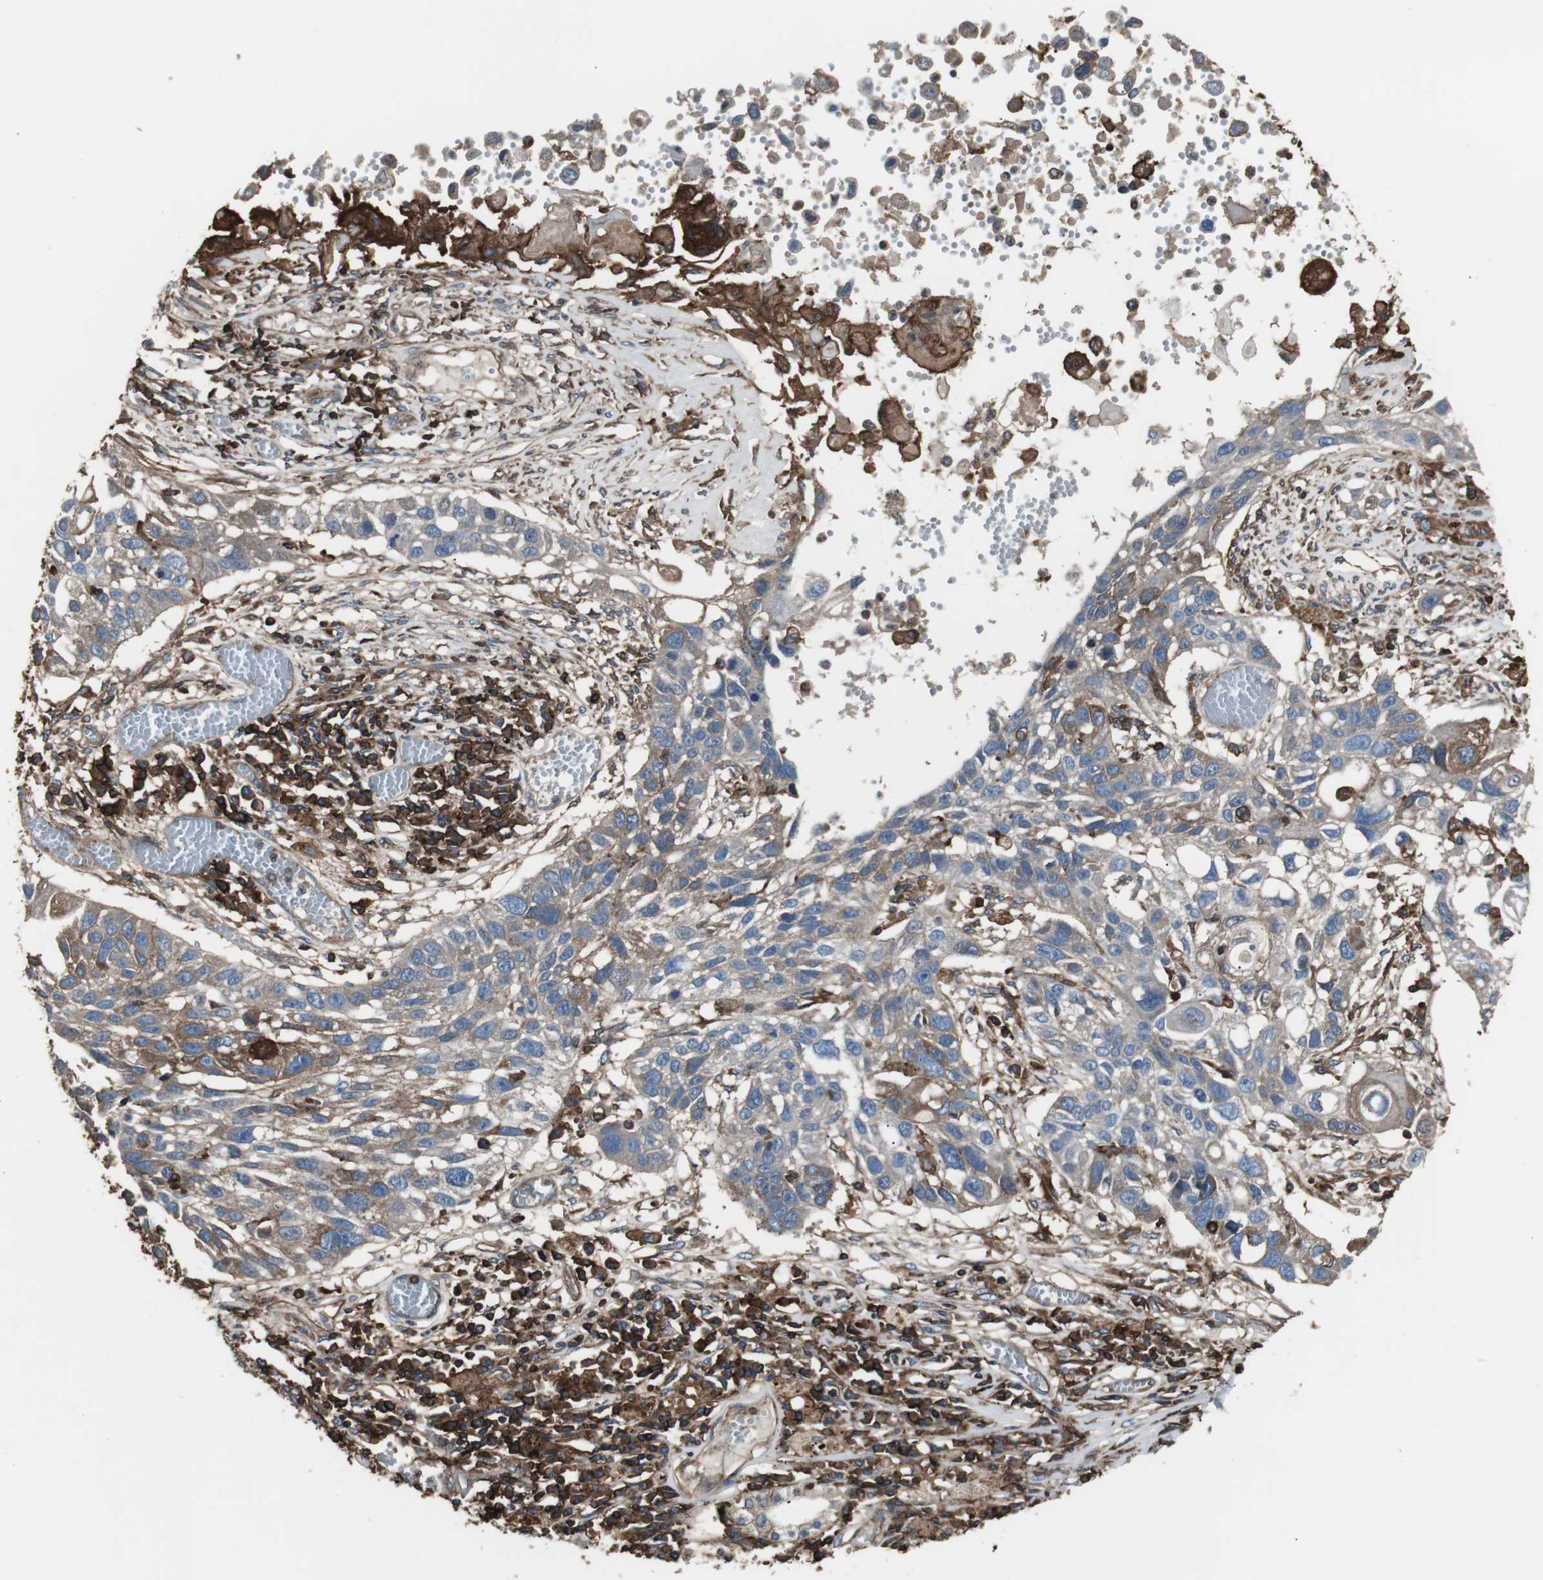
{"staining": {"intensity": "moderate", "quantity": "<25%", "location": "cytoplasmic/membranous"}, "tissue": "lung cancer", "cell_type": "Tumor cells", "image_type": "cancer", "snomed": [{"axis": "morphology", "description": "Squamous cell carcinoma, NOS"}, {"axis": "topography", "description": "Lung"}], "caption": "A high-resolution micrograph shows IHC staining of lung cancer (squamous cell carcinoma), which reveals moderate cytoplasmic/membranous staining in approximately <25% of tumor cells. The staining is performed using DAB brown chromogen to label protein expression. The nuclei are counter-stained blue using hematoxylin.", "gene": "B2M", "patient": {"sex": "male", "age": 71}}